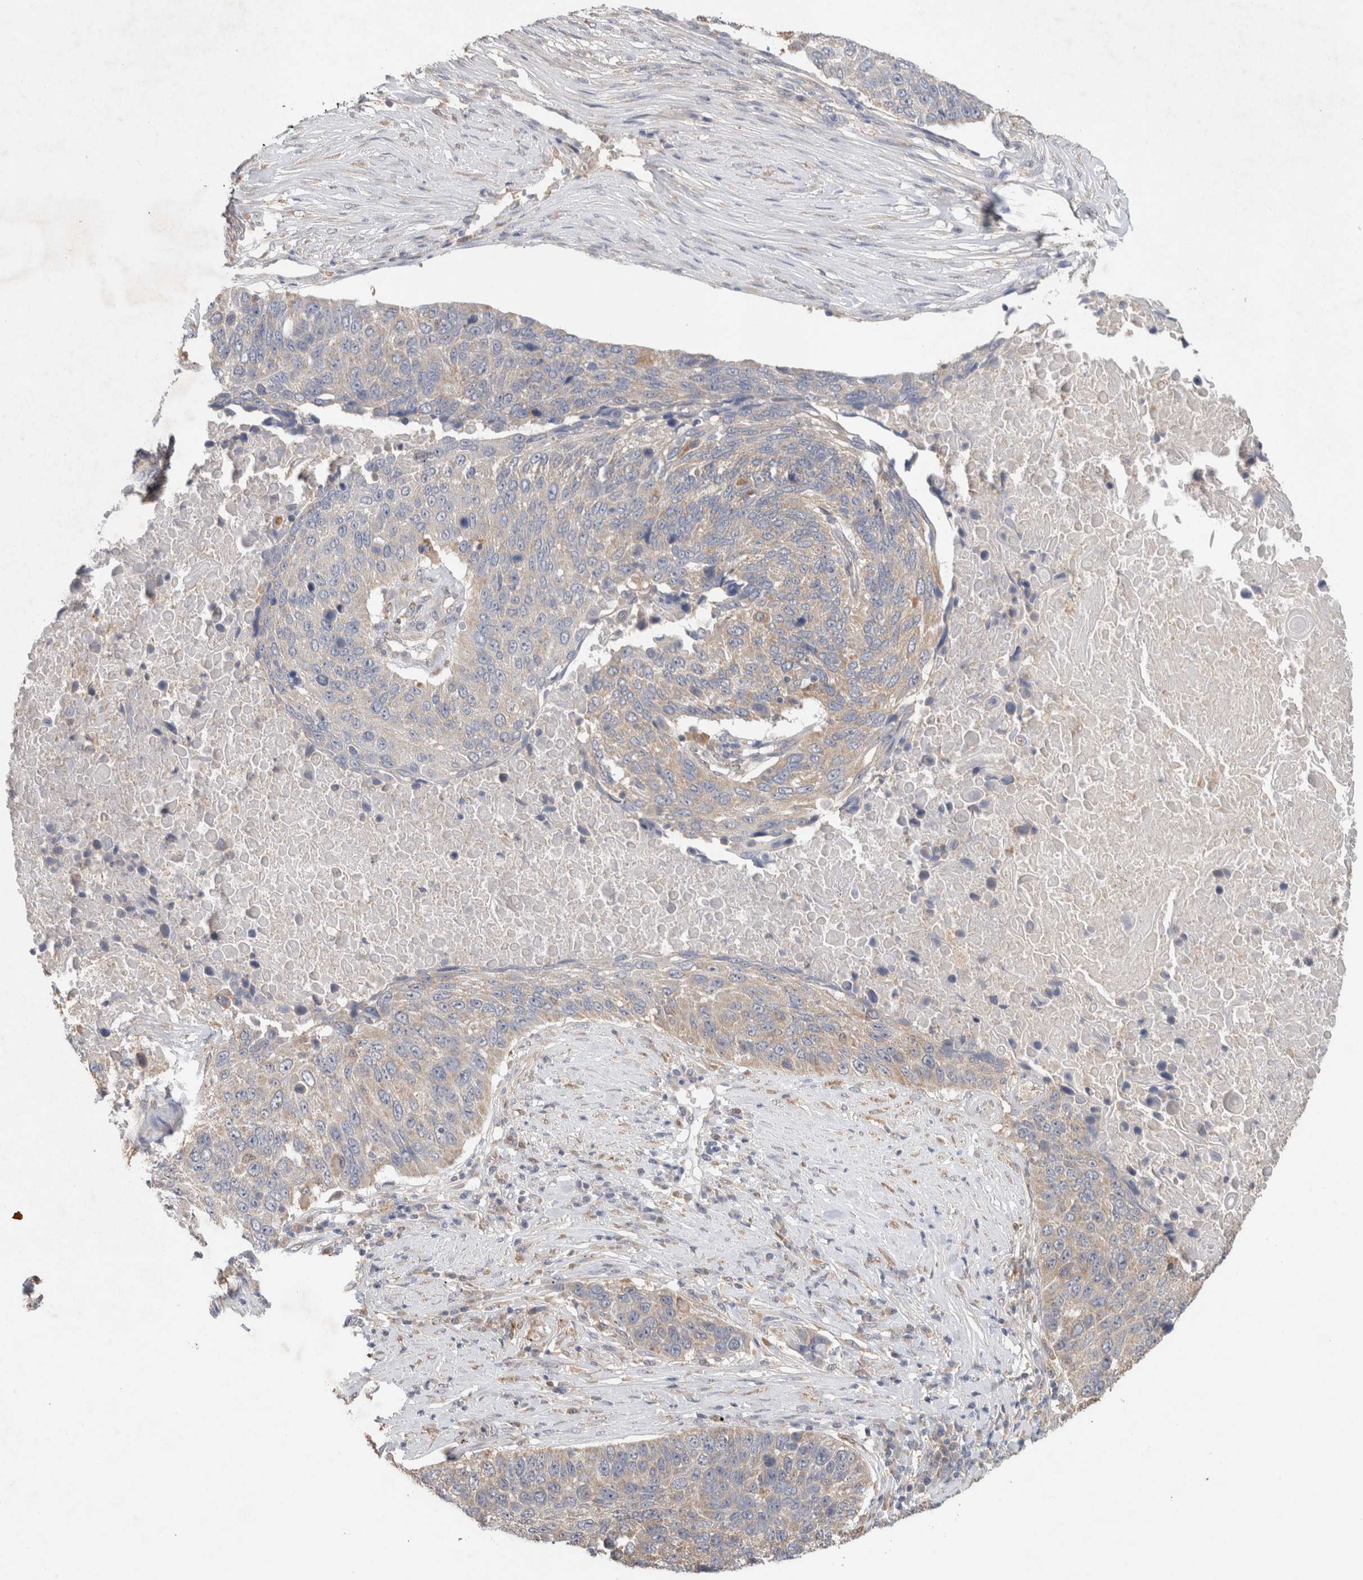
{"staining": {"intensity": "weak", "quantity": ">75%", "location": "cytoplasmic/membranous"}, "tissue": "lung cancer", "cell_type": "Tumor cells", "image_type": "cancer", "snomed": [{"axis": "morphology", "description": "Squamous cell carcinoma, NOS"}, {"axis": "topography", "description": "Lung"}], "caption": "The immunohistochemical stain shows weak cytoplasmic/membranous staining in tumor cells of lung squamous cell carcinoma tissue.", "gene": "RAB14", "patient": {"sex": "male", "age": 66}}